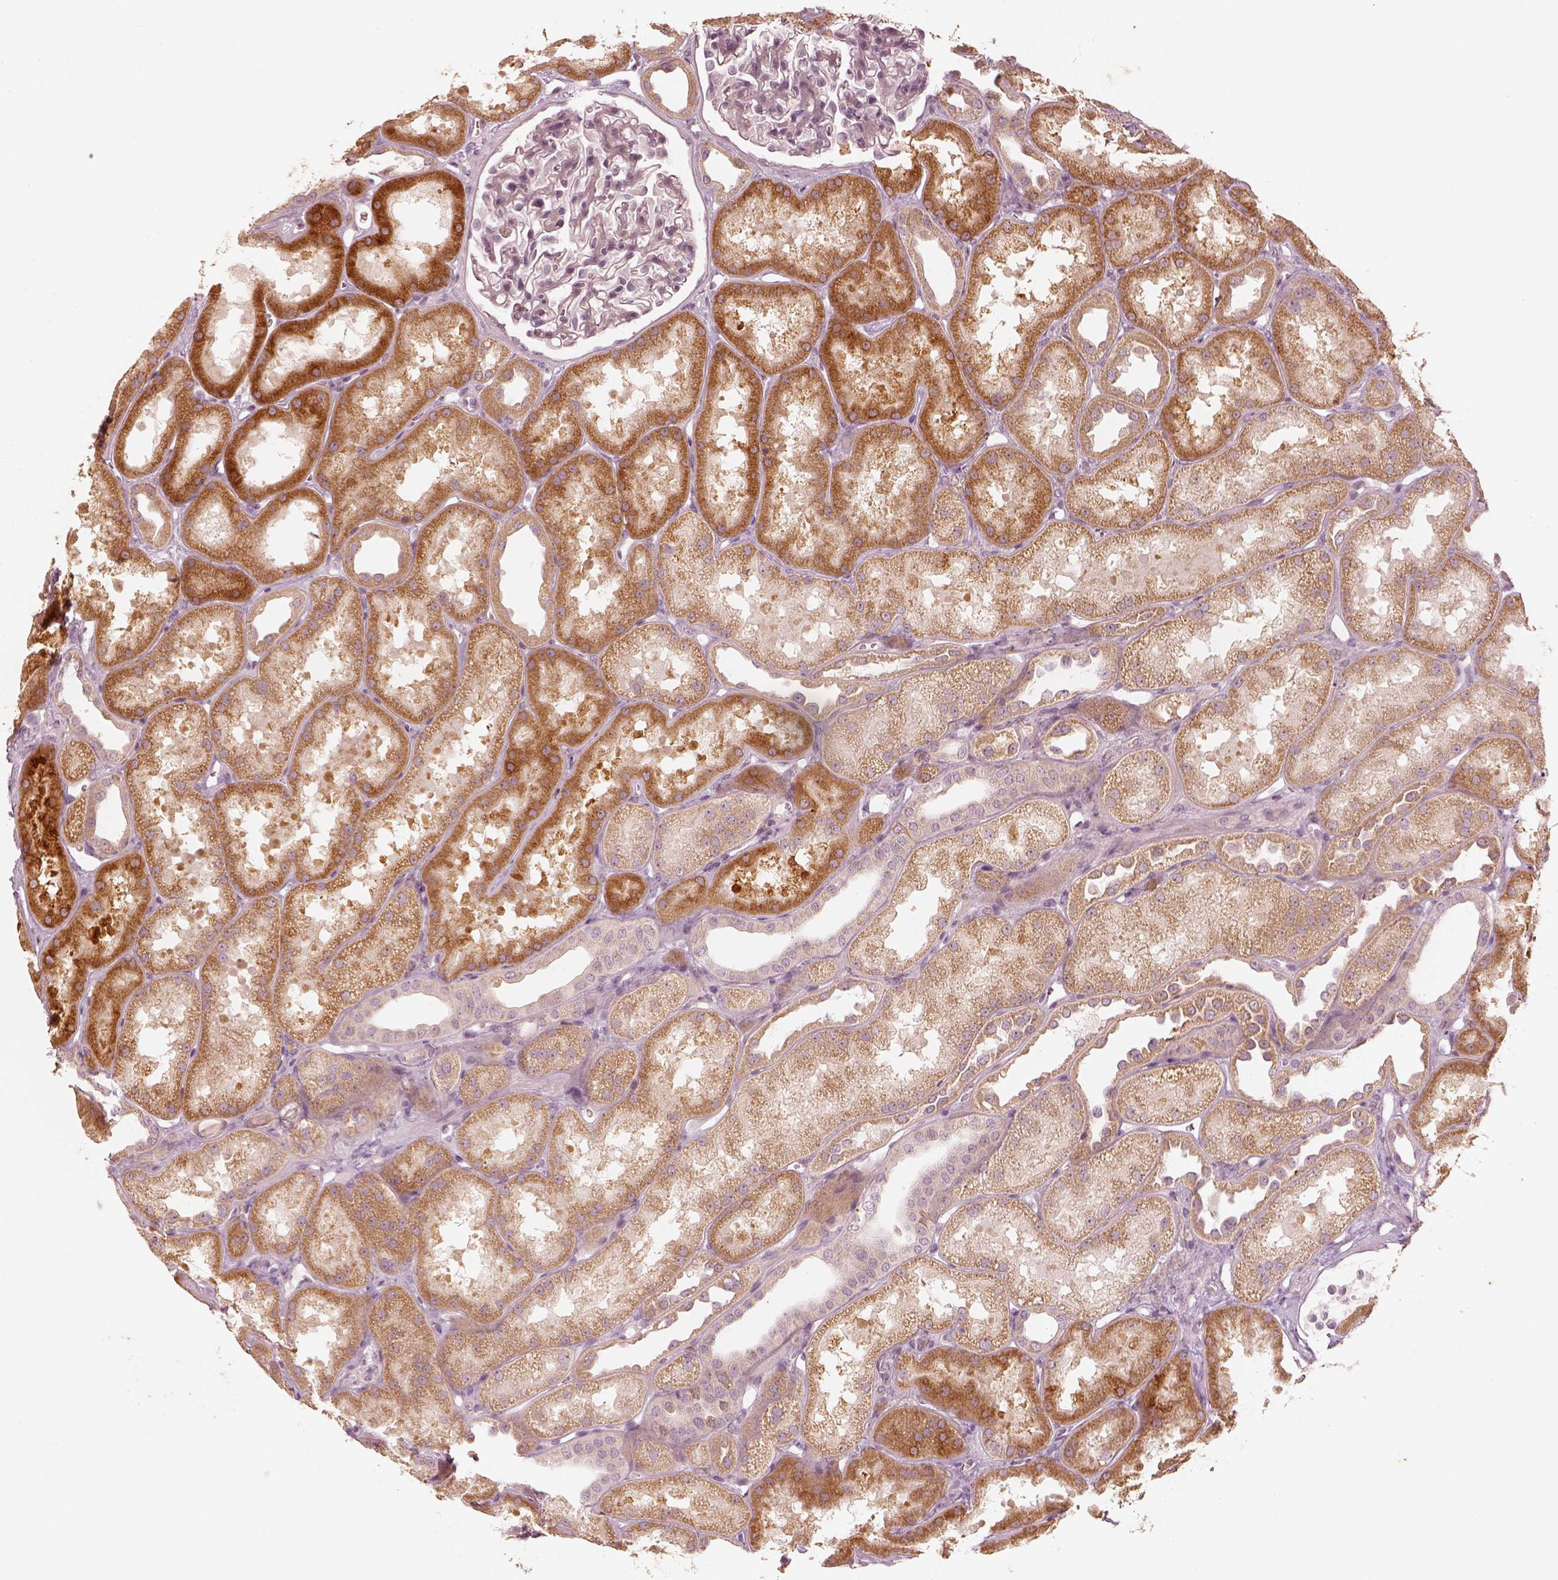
{"staining": {"intensity": "negative", "quantity": "none", "location": "none"}, "tissue": "kidney", "cell_type": "Cells in glomeruli", "image_type": "normal", "snomed": [{"axis": "morphology", "description": "Normal tissue, NOS"}, {"axis": "topography", "description": "Kidney"}], "caption": "Human kidney stained for a protein using immunohistochemistry (IHC) displays no positivity in cells in glomeruli.", "gene": "WLS", "patient": {"sex": "male", "age": 61}}